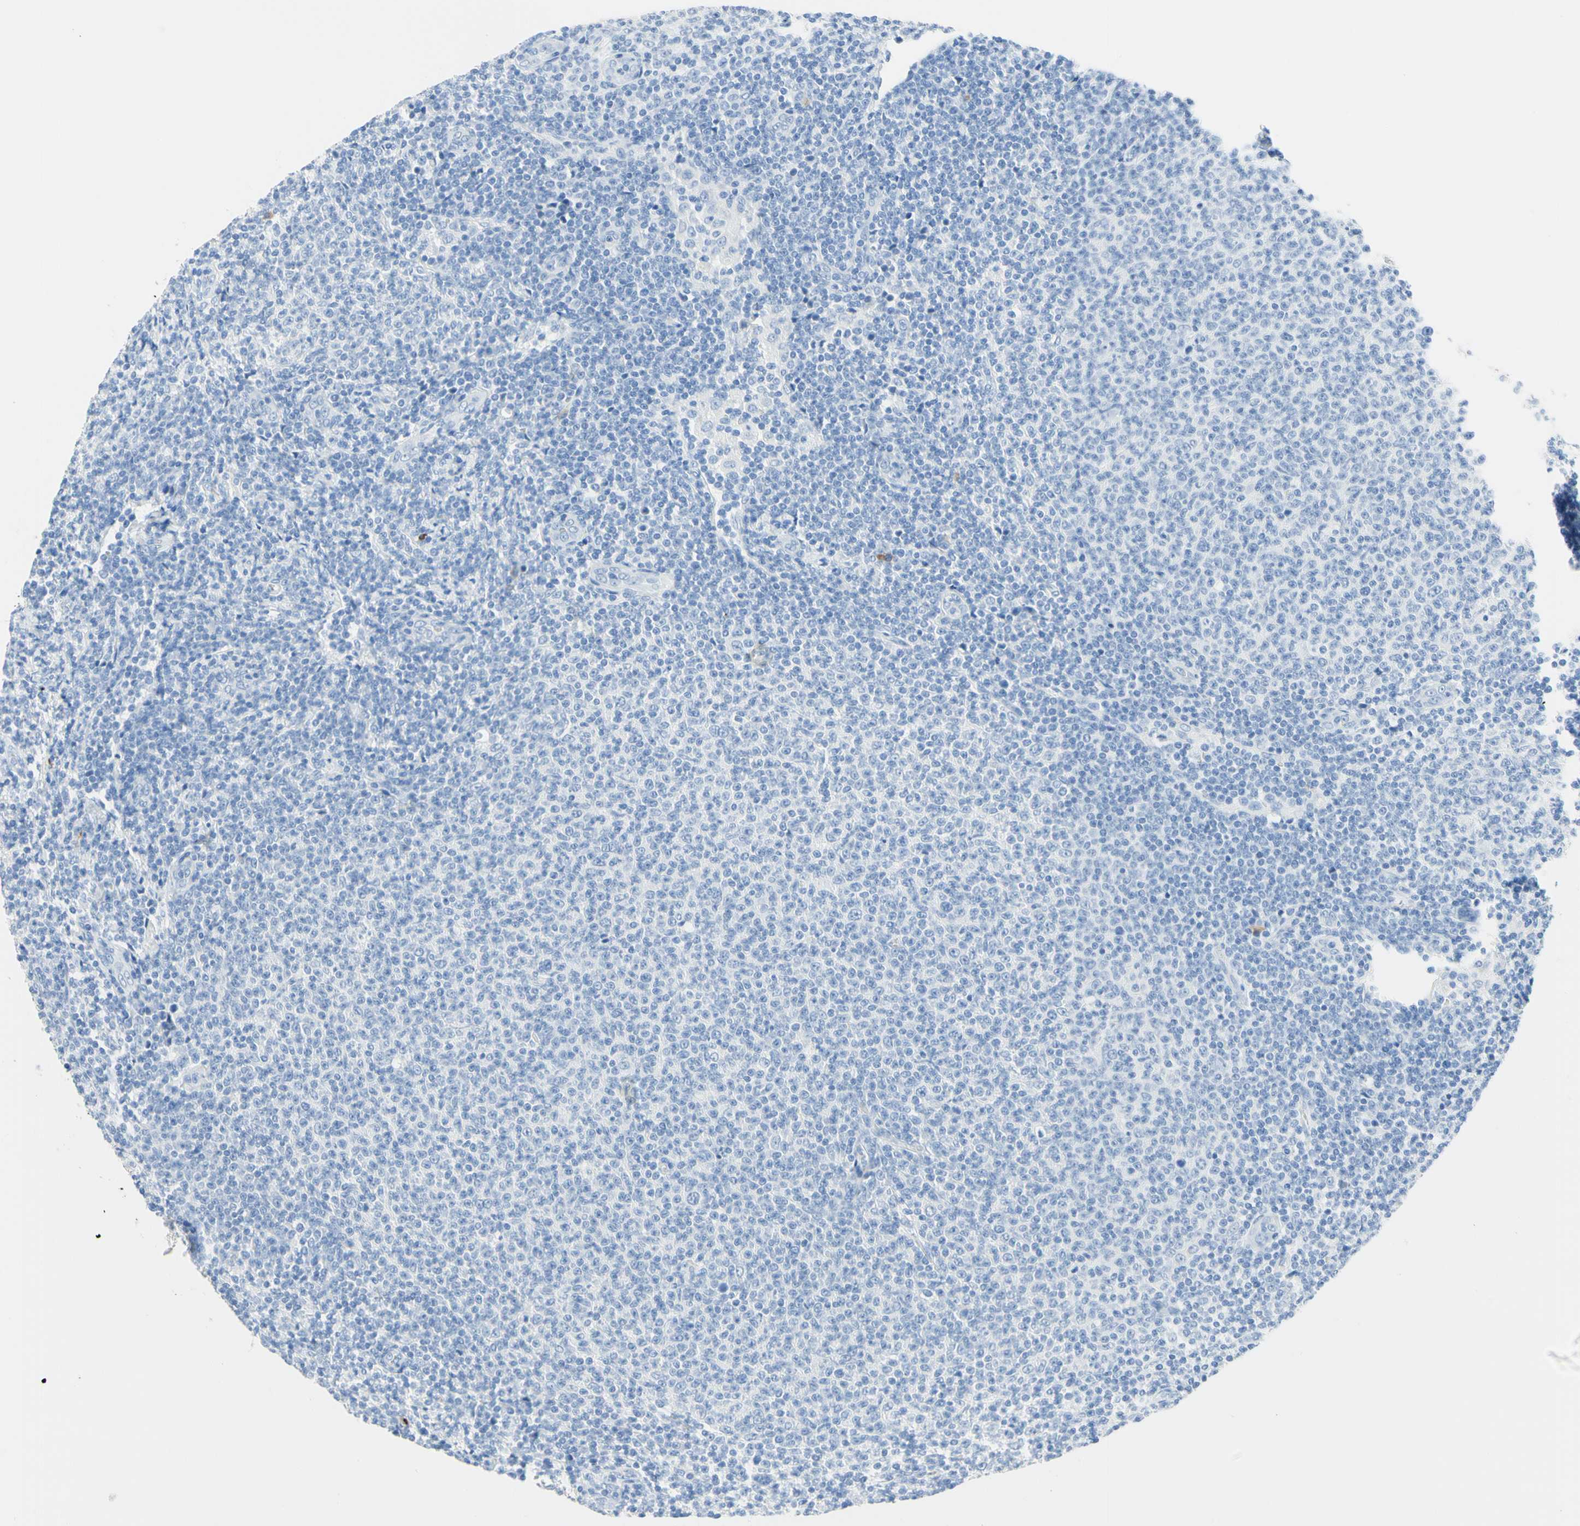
{"staining": {"intensity": "negative", "quantity": "none", "location": "none"}, "tissue": "lymphoma", "cell_type": "Tumor cells", "image_type": "cancer", "snomed": [{"axis": "morphology", "description": "Malignant lymphoma, non-Hodgkin's type, Low grade"}, {"axis": "topography", "description": "Lymph node"}], "caption": "Tumor cells are negative for brown protein staining in lymphoma. Nuclei are stained in blue.", "gene": "IL6ST", "patient": {"sex": "male", "age": 66}}